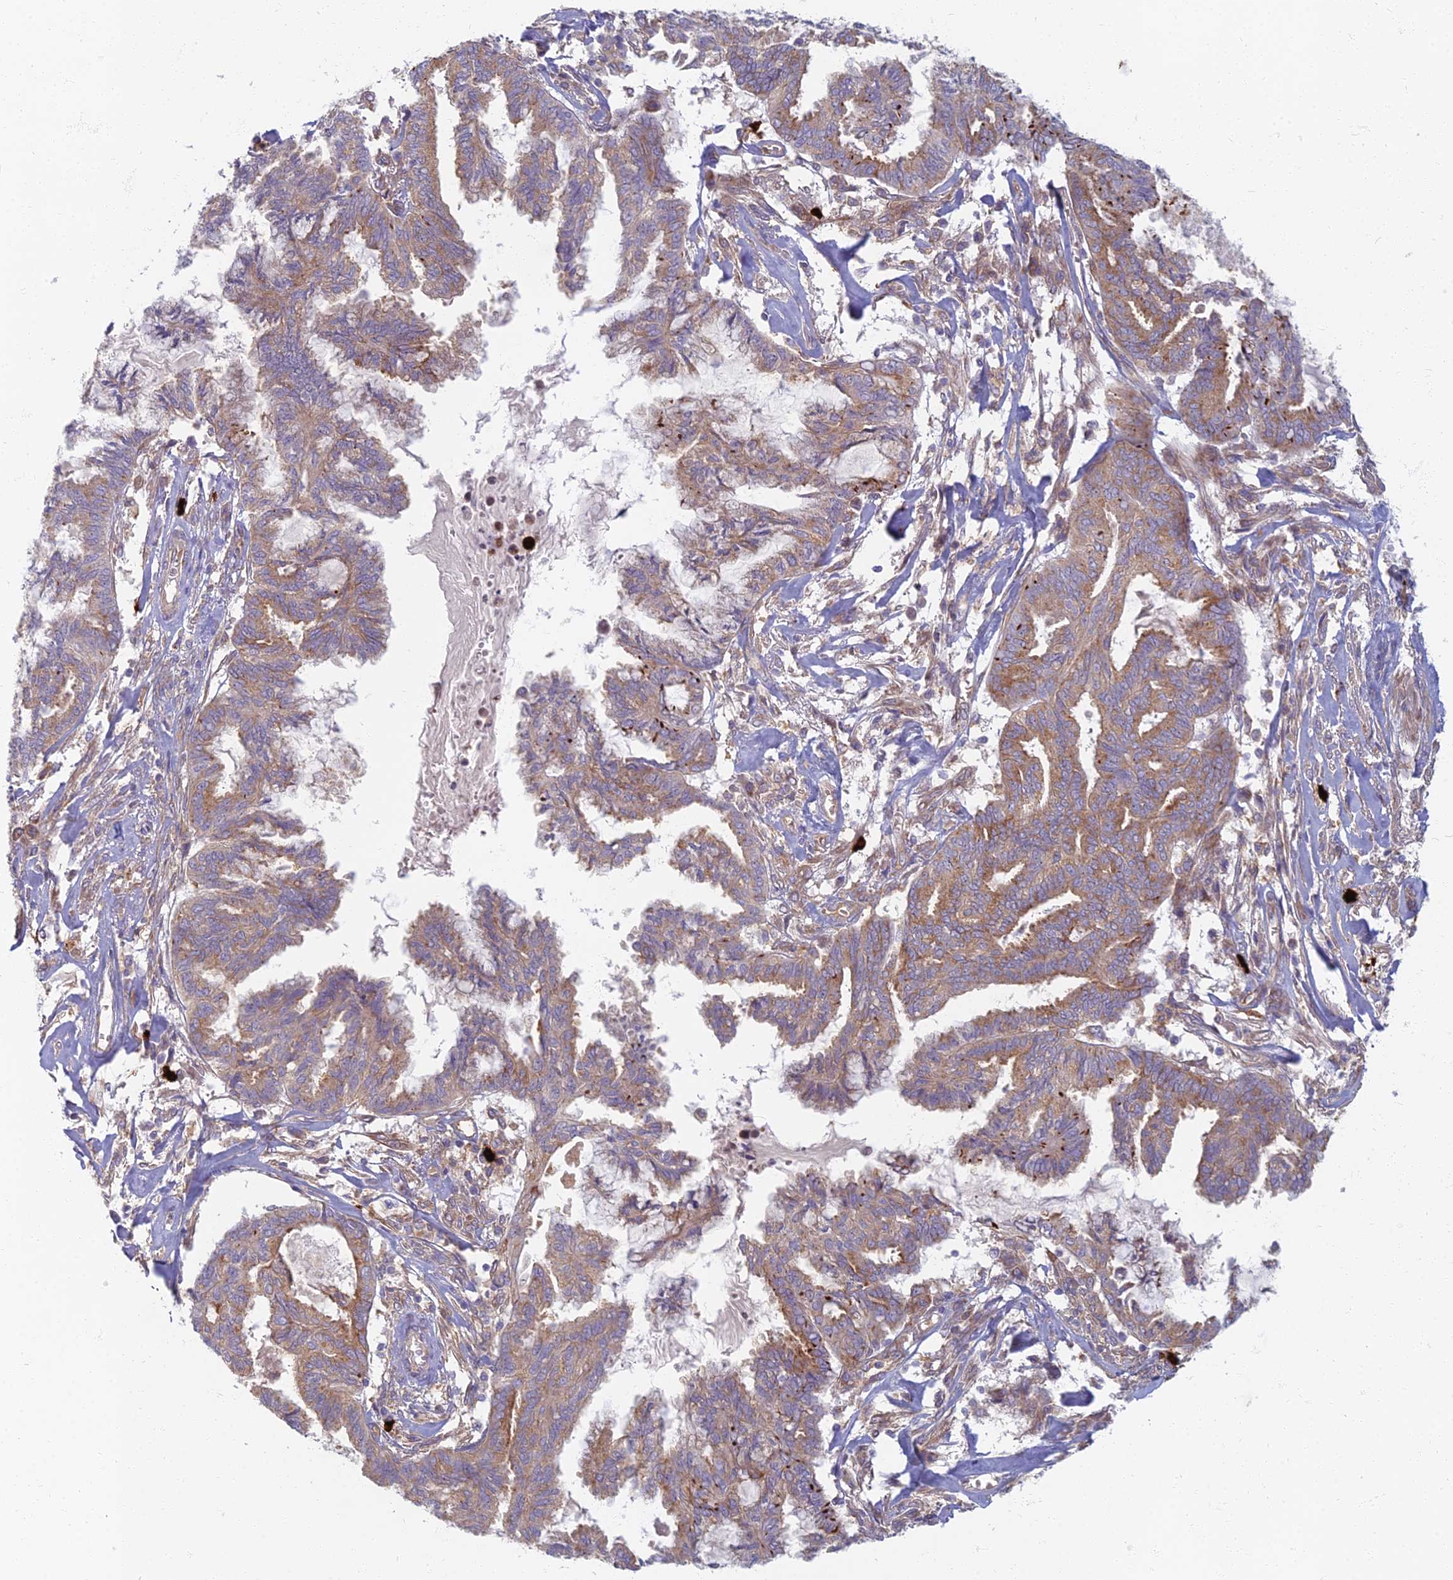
{"staining": {"intensity": "moderate", "quantity": ">75%", "location": "cytoplasmic/membranous"}, "tissue": "endometrial cancer", "cell_type": "Tumor cells", "image_type": "cancer", "snomed": [{"axis": "morphology", "description": "Adenocarcinoma, NOS"}, {"axis": "topography", "description": "Endometrium"}], "caption": "Endometrial cancer (adenocarcinoma) tissue reveals moderate cytoplasmic/membranous staining in about >75% of tumor cells, visualized by immunohistochemistry.", "gene": "PROX2", "patient": {"sex": "female", "age": 86}}